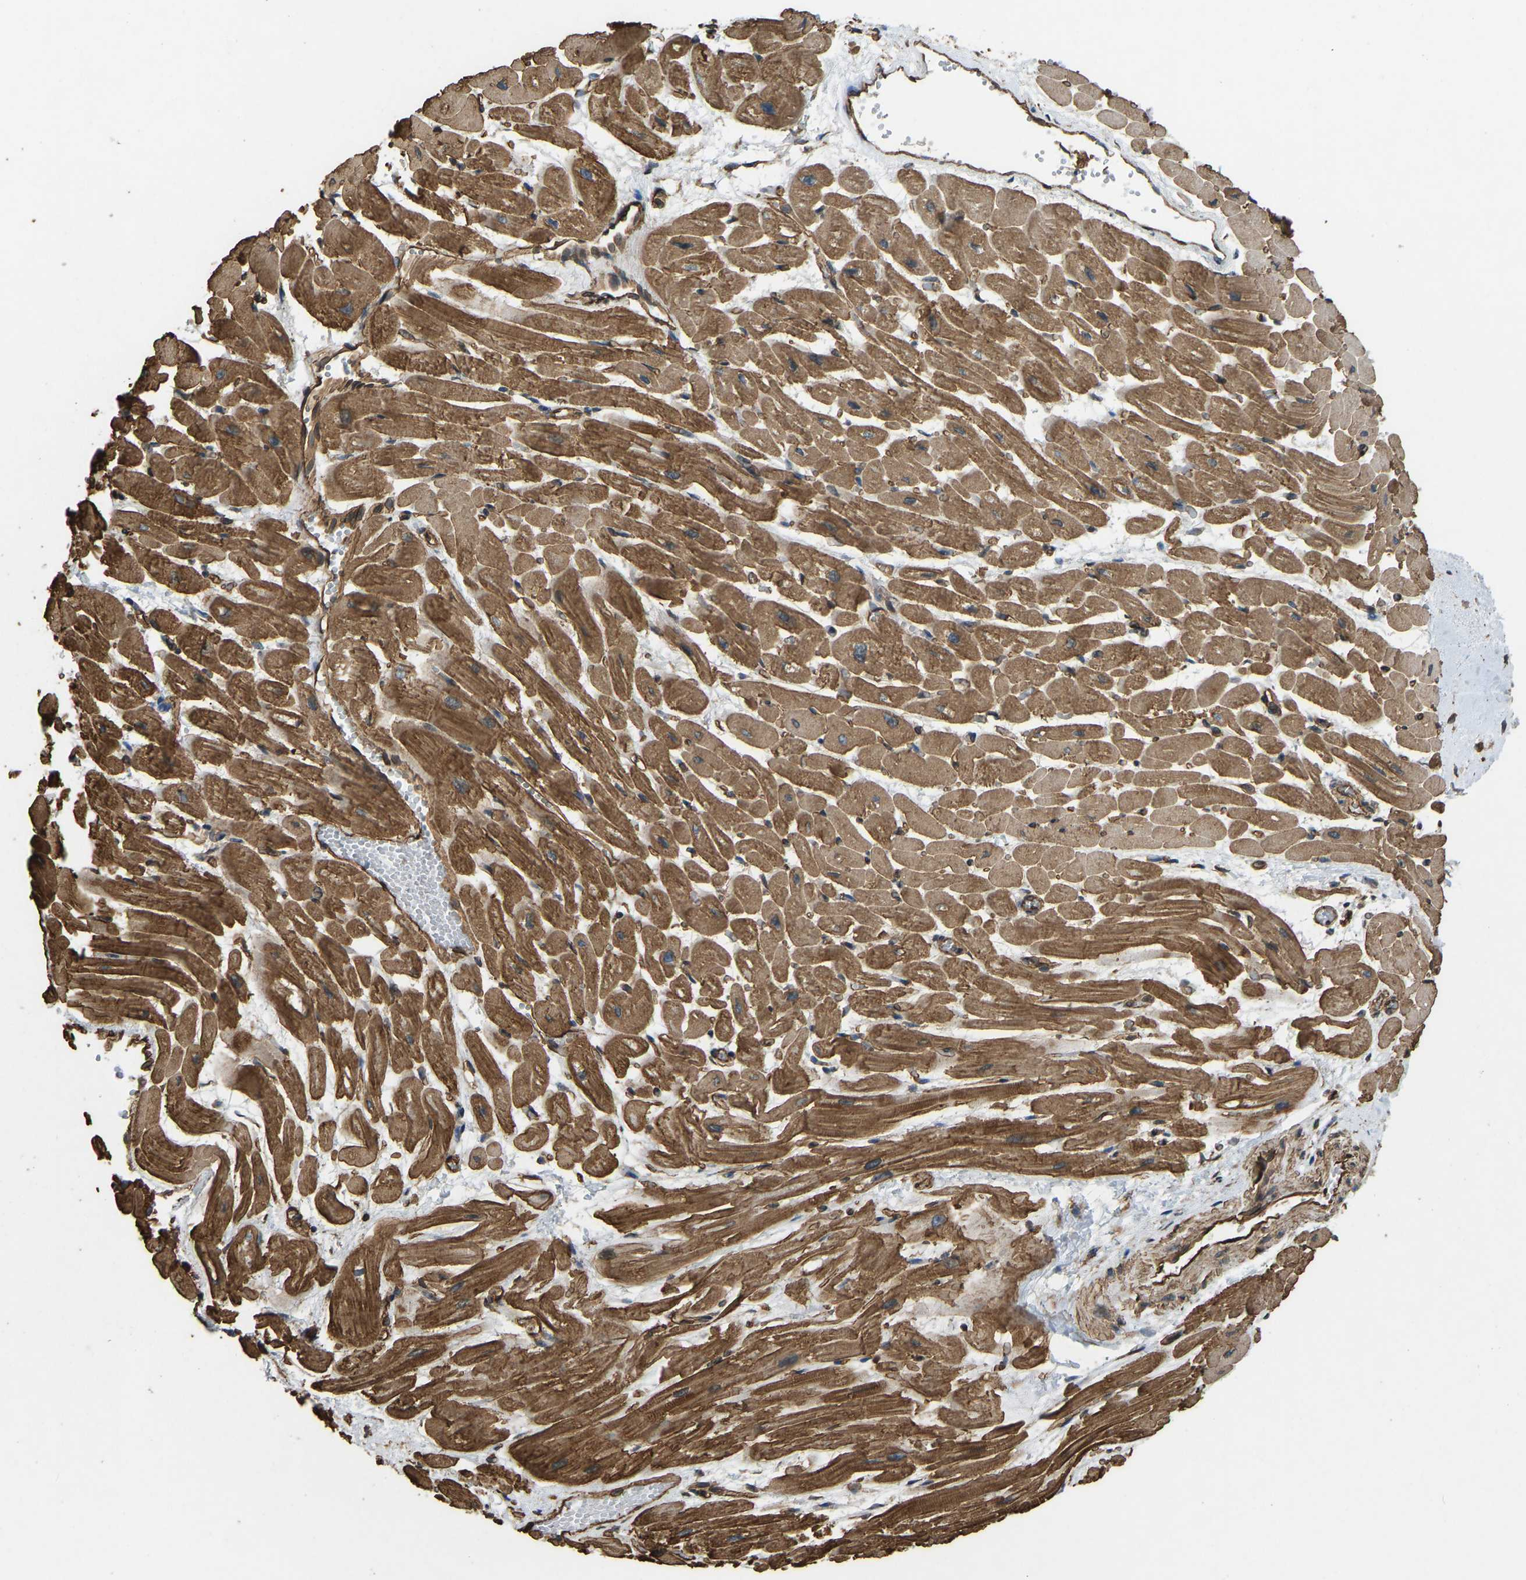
{"staining": {"intensity": "moderate", "quantity": ">75%", "location": "cytoplasmic/membranous"}, "tissue": "heart muscle", "cell_type": "Cardiomyocytes", "image_type": "normal", "snomed": [{"axis": "morphology", "description": "Normal tissue, NOS"}, {"axis": "topography", "description": "Heart"}], "caption": "Immunohistochemistry (IHC) micrograph of unremarkable human heart muscle stained for a protein (brown), which demonstrates medium levels of moderate cytoplasmic/membranous positivity in approximately >75% of cardiomyocytes.", "gene": "NMB", "patient": {"sex": "male", "age": 45}}